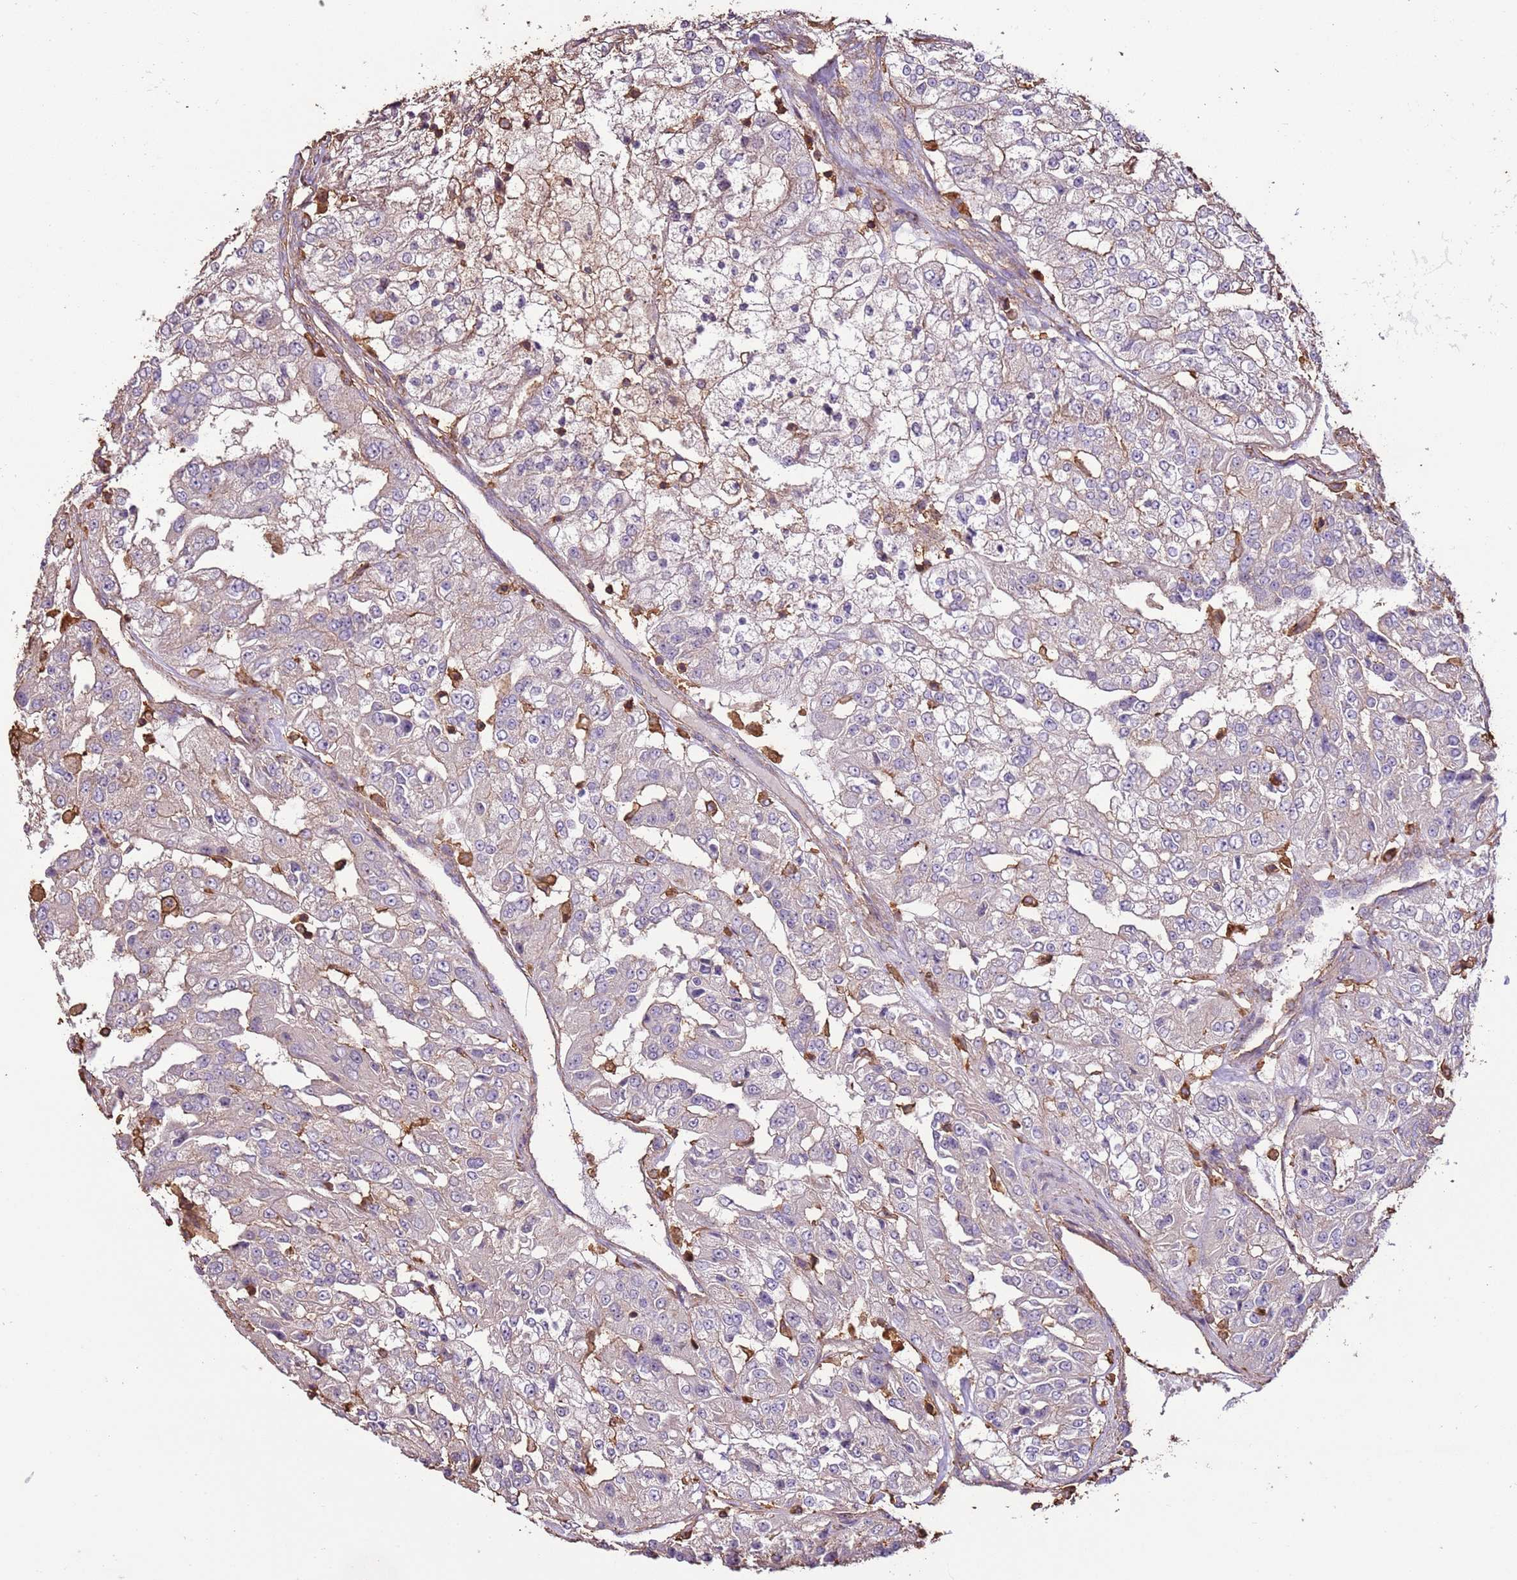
{"staining": {"intensity": "negative", "quantity": "none", "location": "none"}, "tissue": "renal cancer", "cell_type": "Tumor cells", "image_type": "cancer", "snomed": [{"axis": "morphology", "description": "Adenocarcinoma, NOS"}, {"axis": "topography", "description": "Kidney"}], "caption": "Immunohistochemistry (IHC) image of neoplastic tissue: adenocarcinoma (renal) stained with DAB exhibits no significant protein positivity in tumor cells.", "gene": "ARL10", "patient": {"sex": "female", "age": 63}}